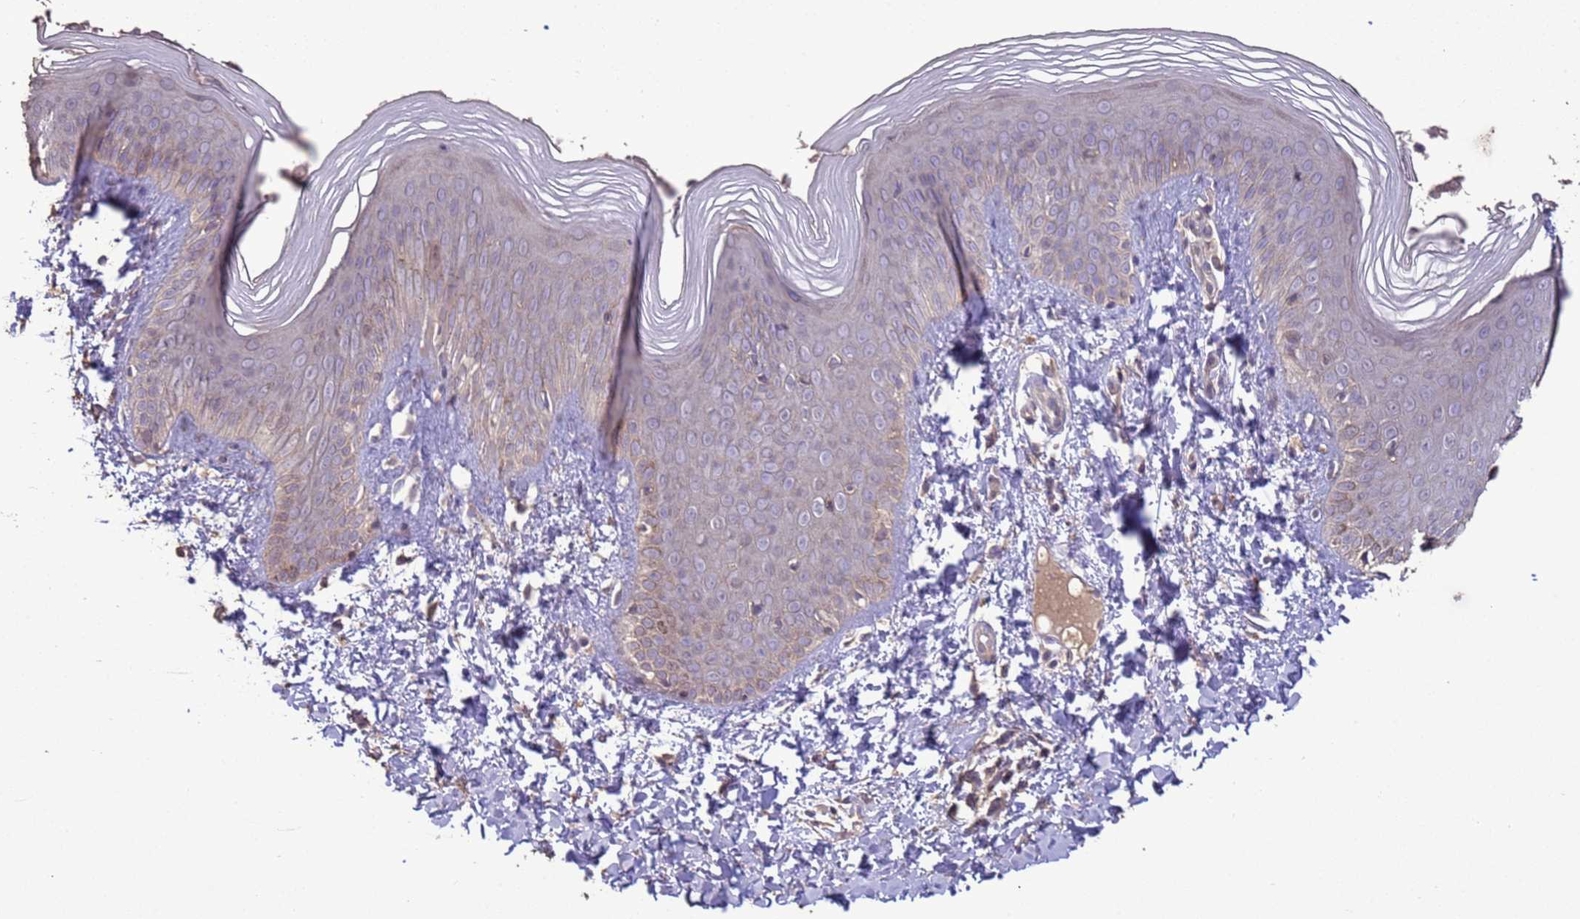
{"staining": {"intensity": "moderate", "quantity": "25%-75%", "location": "cytoplasmic/membranous"}, "tissue": "skin", "cell_type": "Epidermal cells", "image_type": "normal", "snomed": [{"axis": "morphology", "description": "Normal tissue, NOS"}, {"axis": "morphology", "description": "Inflammation, NOS"}, {"axis": "topography", "description": "Soft tissue"}, {"axis": "topography", "description": "Anal"}], "caption": "Protein staining shows moderate cytoplasmic/membranous staining in about 25%-75% of epidermal cells in benign skin. The staining was performed using DAB (3,3'-diaminobenzidine), with brown indicating positive protein expression. Nuclei are stained blue with hematoxylin.", "gene": "SLC9B2", "patient": {"sex": "female", "age": 15}}